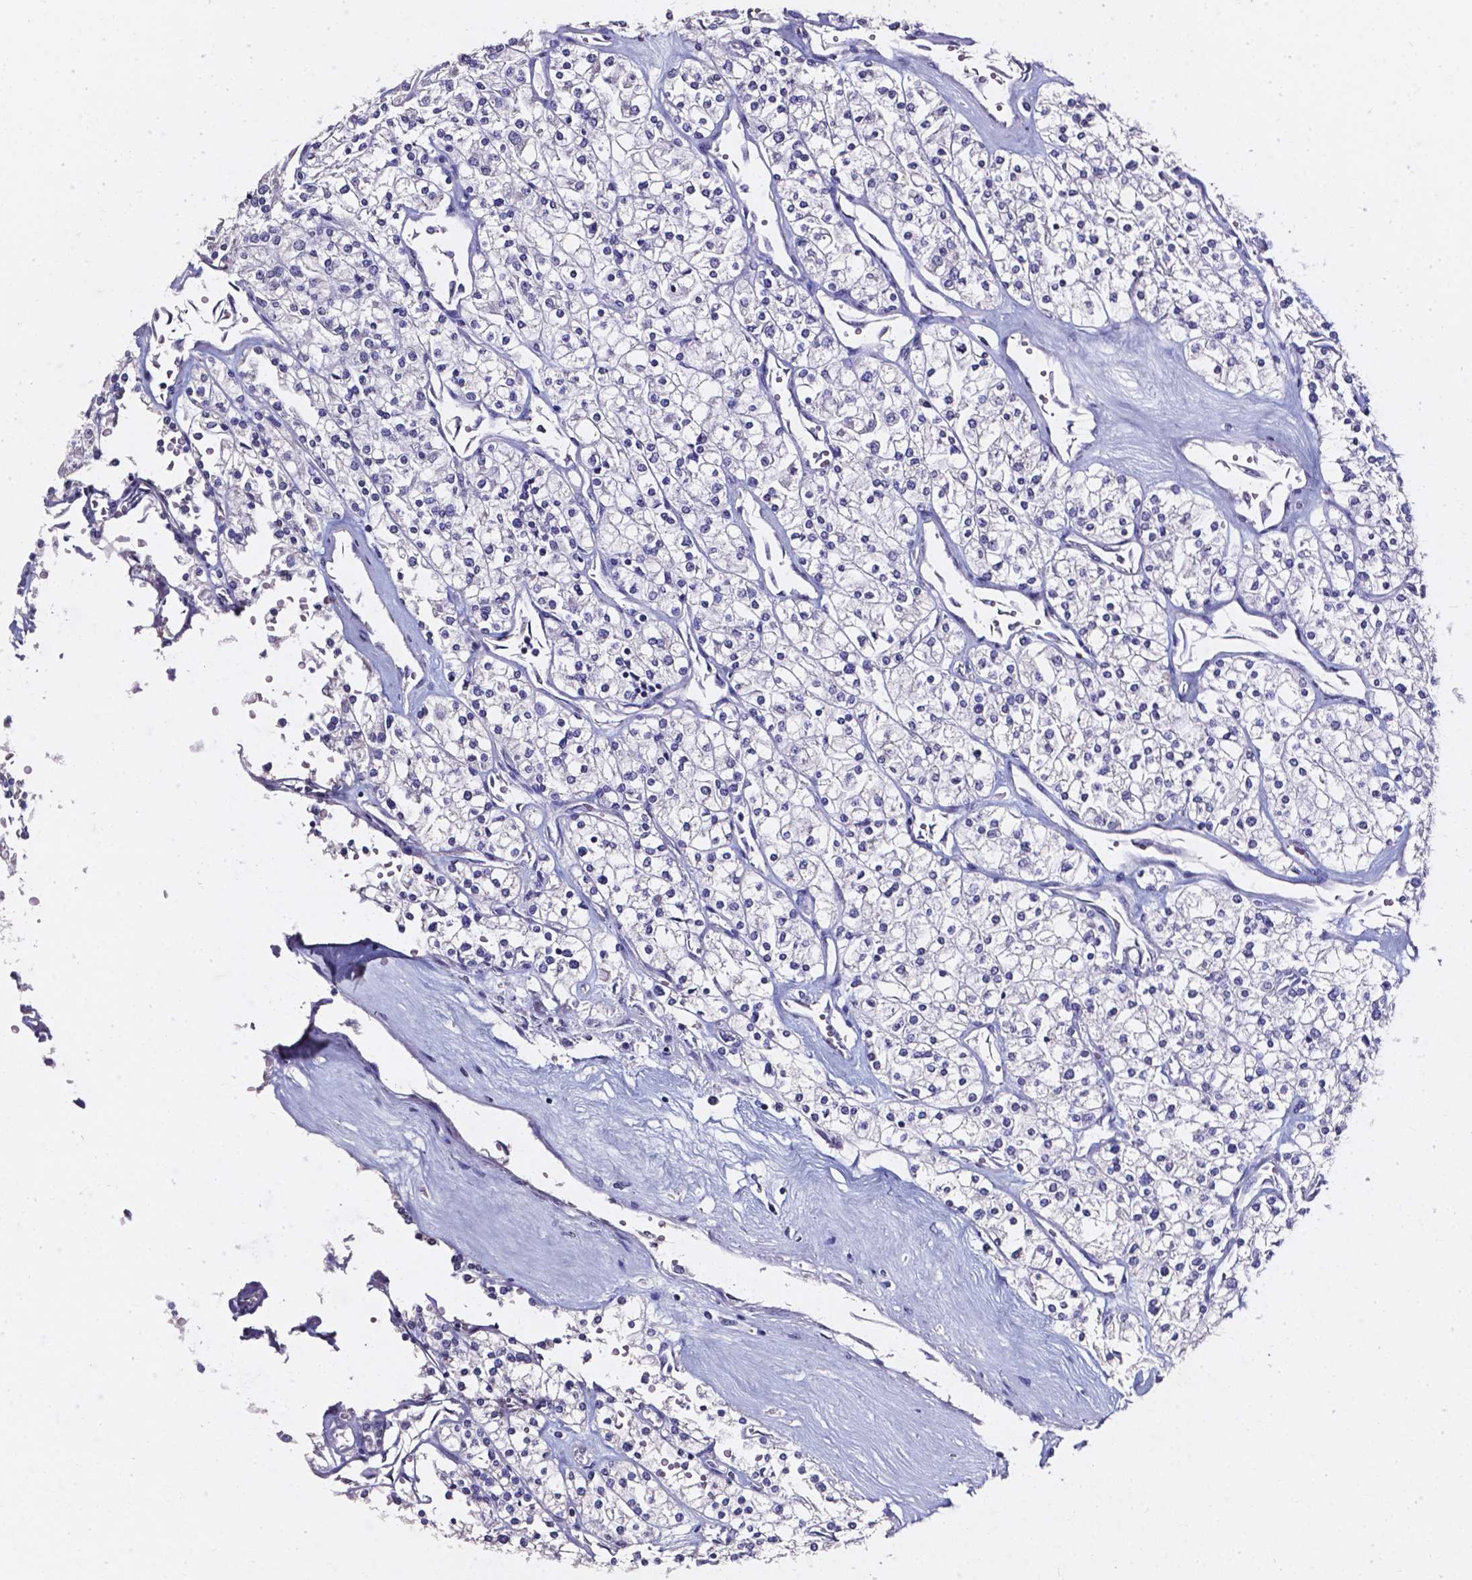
{"staining": {"intensity": "negative", "quantity": "none", "location": "none"}, "tissue": "renal cancer", "cell_type": "Tumor cells", "image_type": "cancer", "snomed": [{"axis": "morphology", "description": "Adenocarcinoma, NOS"}, {"axis": "topography", "description": "Kidney"}], "caption": "The IHC photomicrograph has no significant positivity in tumor cells of renal cancer tissue. (DAB immunohistochemistry (IHC), high magnification).", "gene": "AKR1B10", "patient": {"sex": "male", "age": 80}}